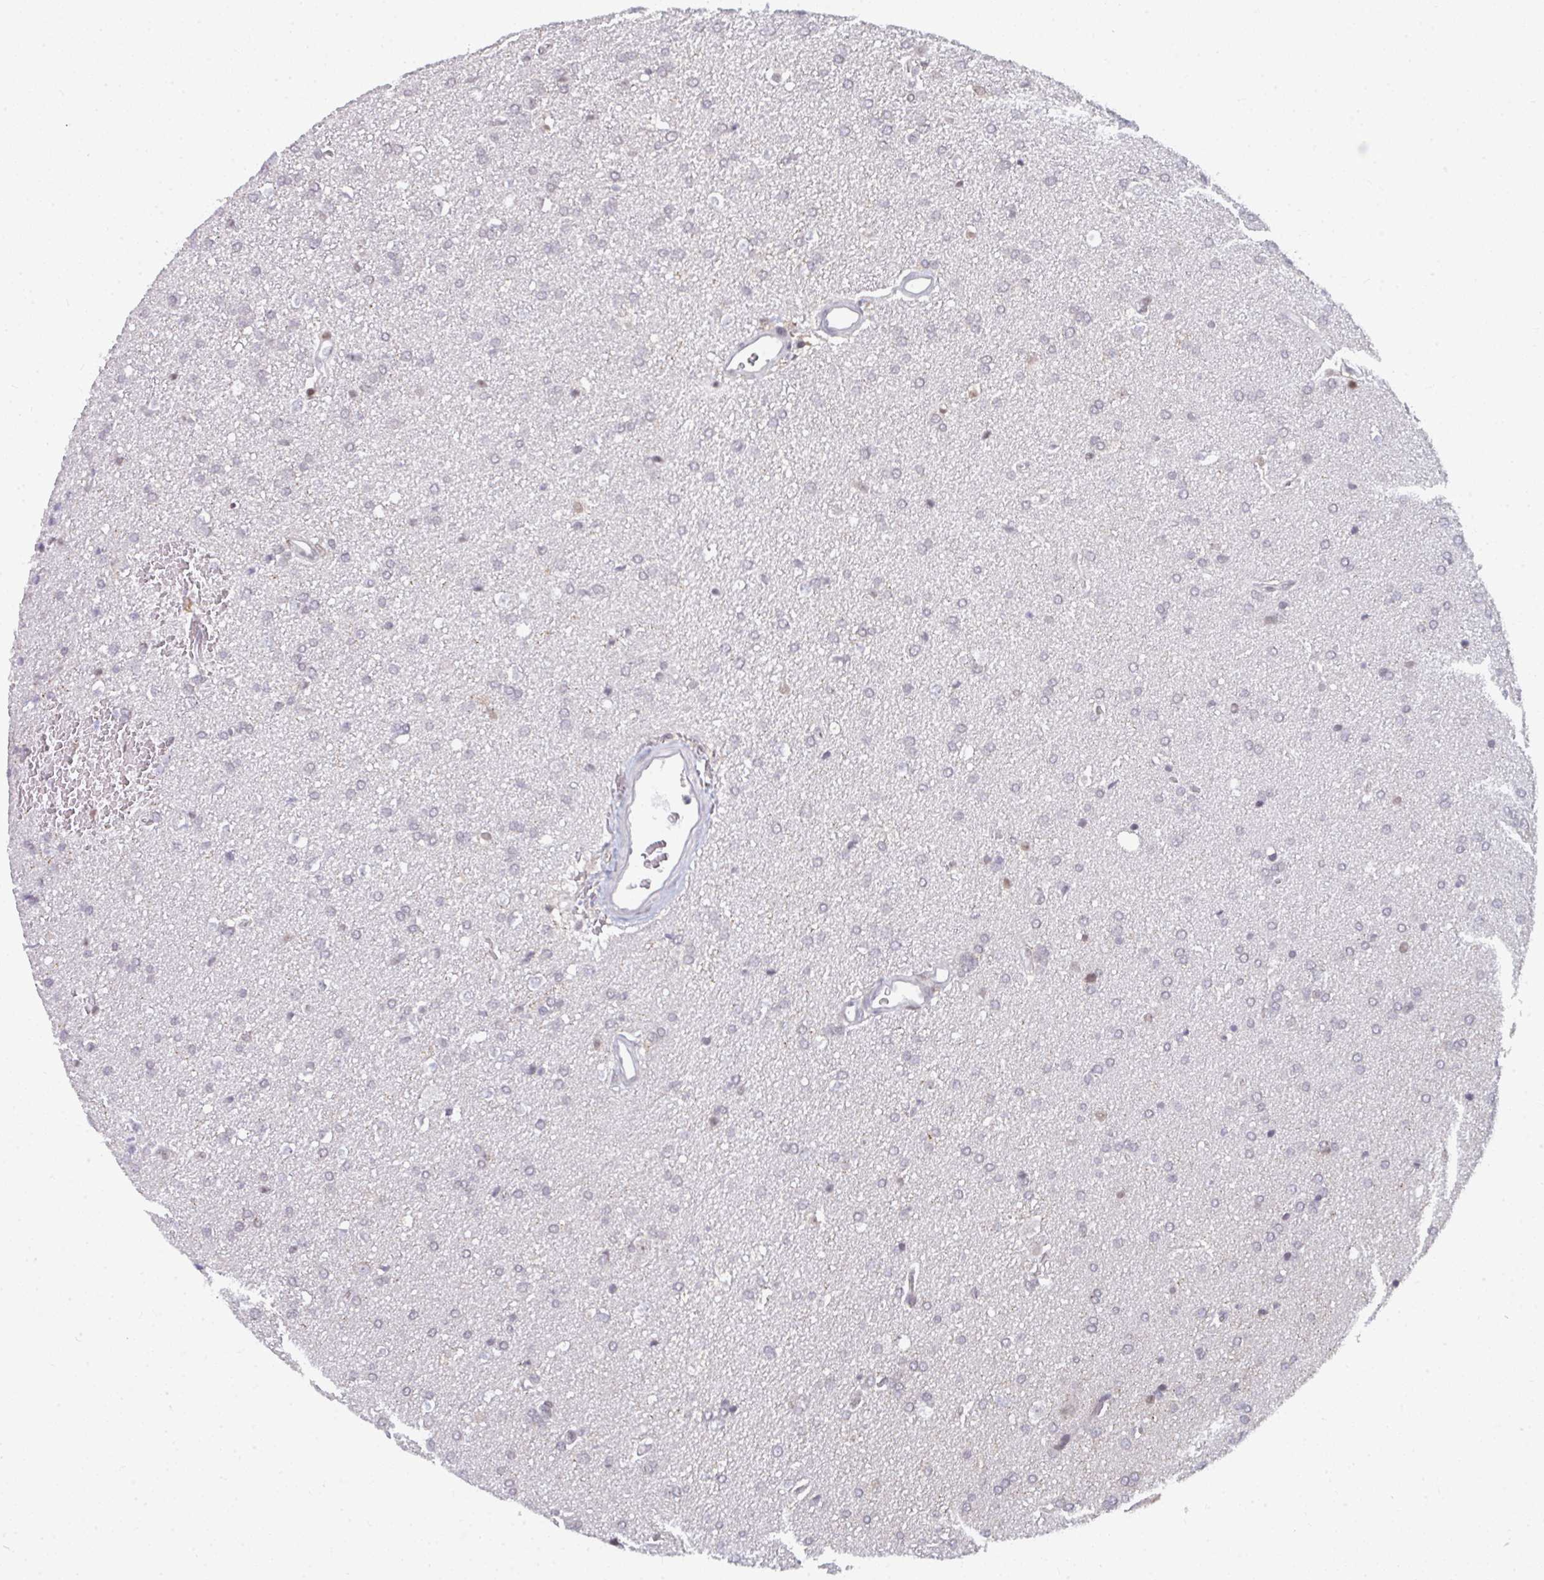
{"staining": {"intensity": "negative", "quantity": "none", "location": "none"}, "tissue": "glioma", "cell_type": "Tumor cells", "image_type": "cancer", "snomed": [{"axis": "morphology", "description": "Glioma, malignant, Low grade"}, {"axis": "topography", "description": "Brain"}], "caption": "A micrograph of malignant glioma (low-grade) stained for a protein displays no brown staining in tumor cells. The staining is performed using DAB (3,3'-diaminobenzidine) brown chromogen with nuclei counter-stained in using hematoxylin.", "gene": "ATF1", "patient": {"sex": "female", "age": 34}}